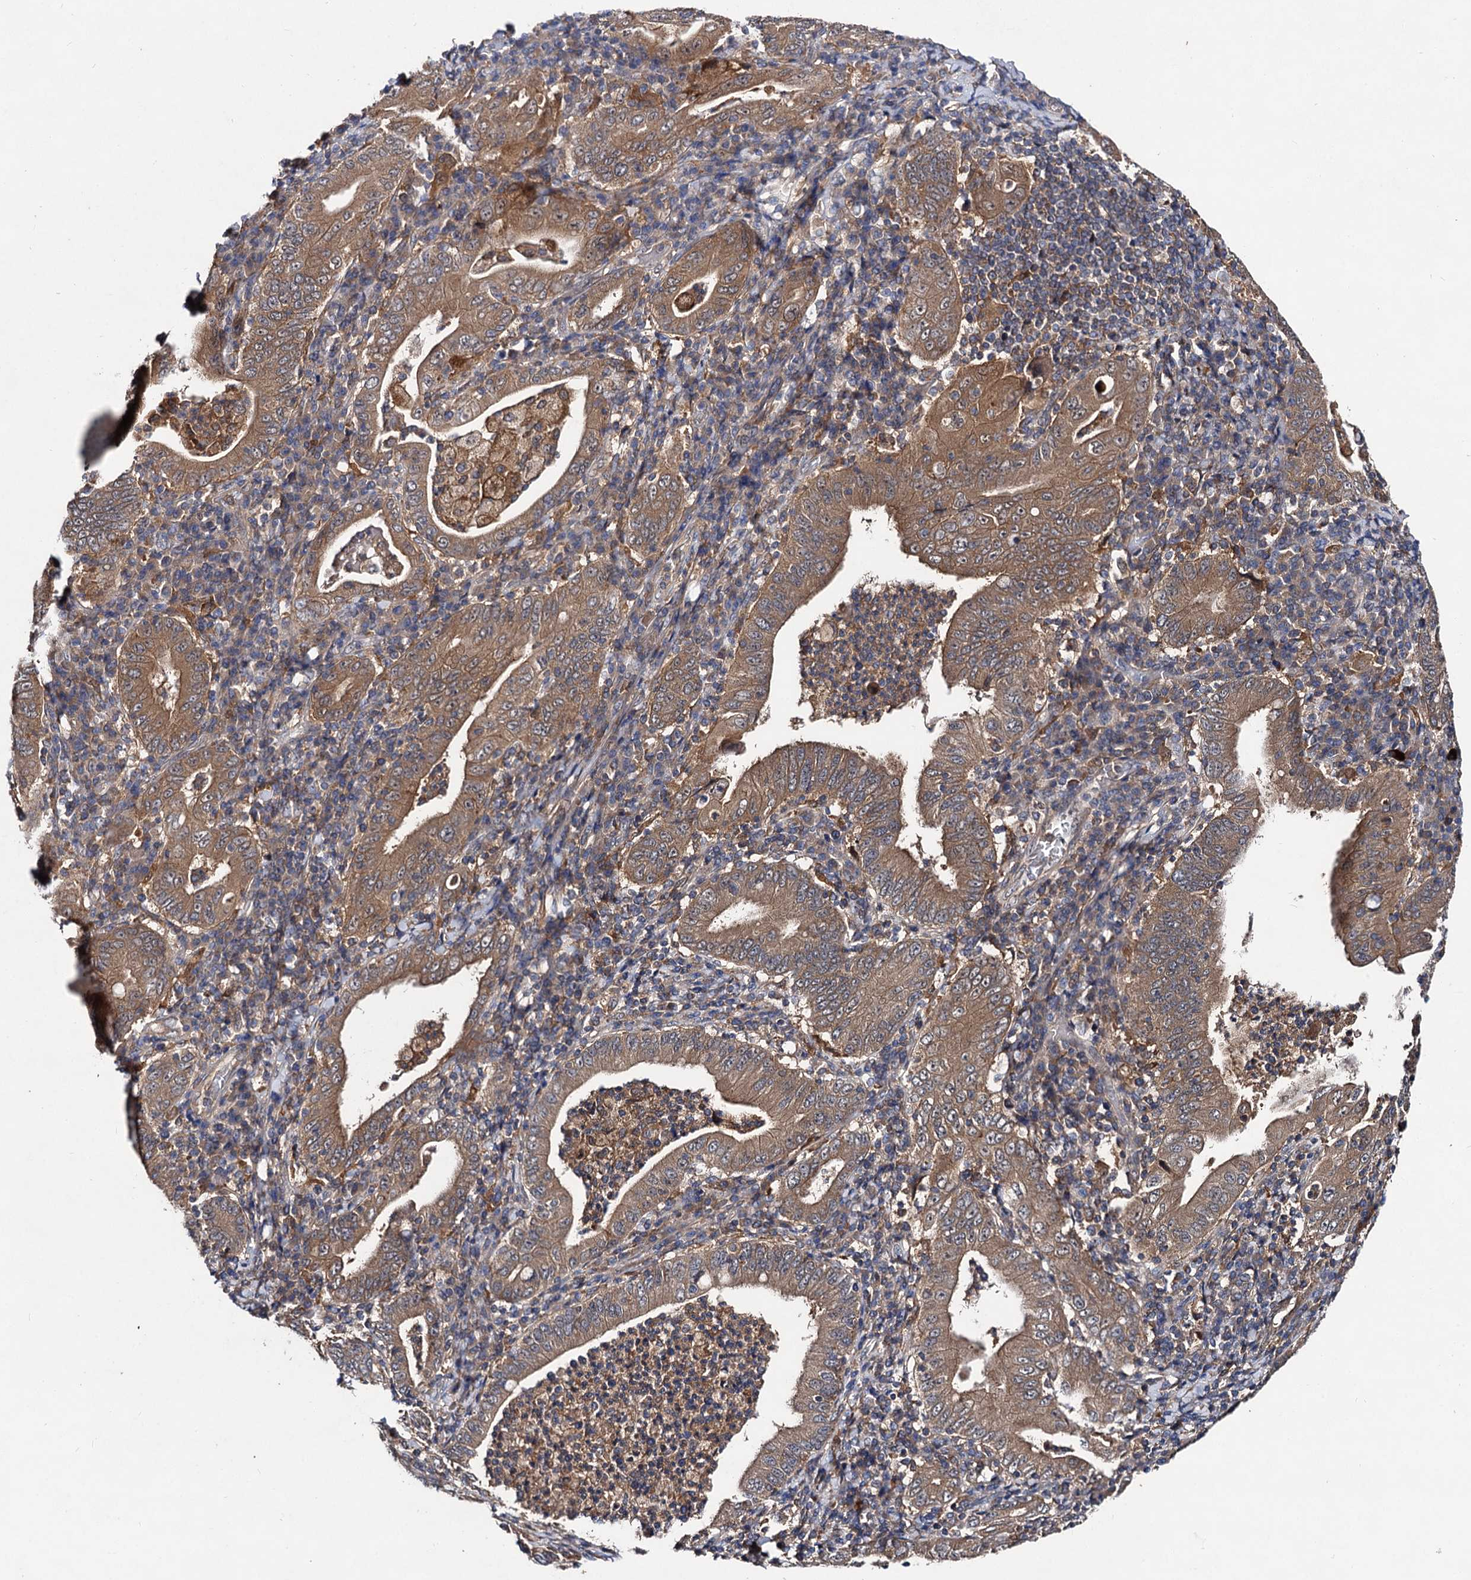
{"staining": {"intensity": "moderate", "quantity": ">75%", "location": "cytoplasmic/membranous"}, "tissue": "stomach cancer", "cell_type": "Tumor cells", "image_type": "cancer", "snomed": [{"axis": "morphology", "description": "Normal tissue, NOS"}, {"axis": "morphology", "description": "Adenocarcinoma, NOS"}, {"axis": "topography", "description": "Esophagus"}, {"axis": "topography", "description": "Stomach, upper"}, {"axis": "topography", "description": "Peripheral nerve tissue"}], "caption": "IHC (DAB (3,3'-diaminobenzidine)) staining of human stomach cancer (adenocarcinoma) reveals moderate cytoplasmic/membranous protein expression in approximately >75% of tumor cells.", "gene": "VPS29", "patient": {"sex": "male", "age": 62}}